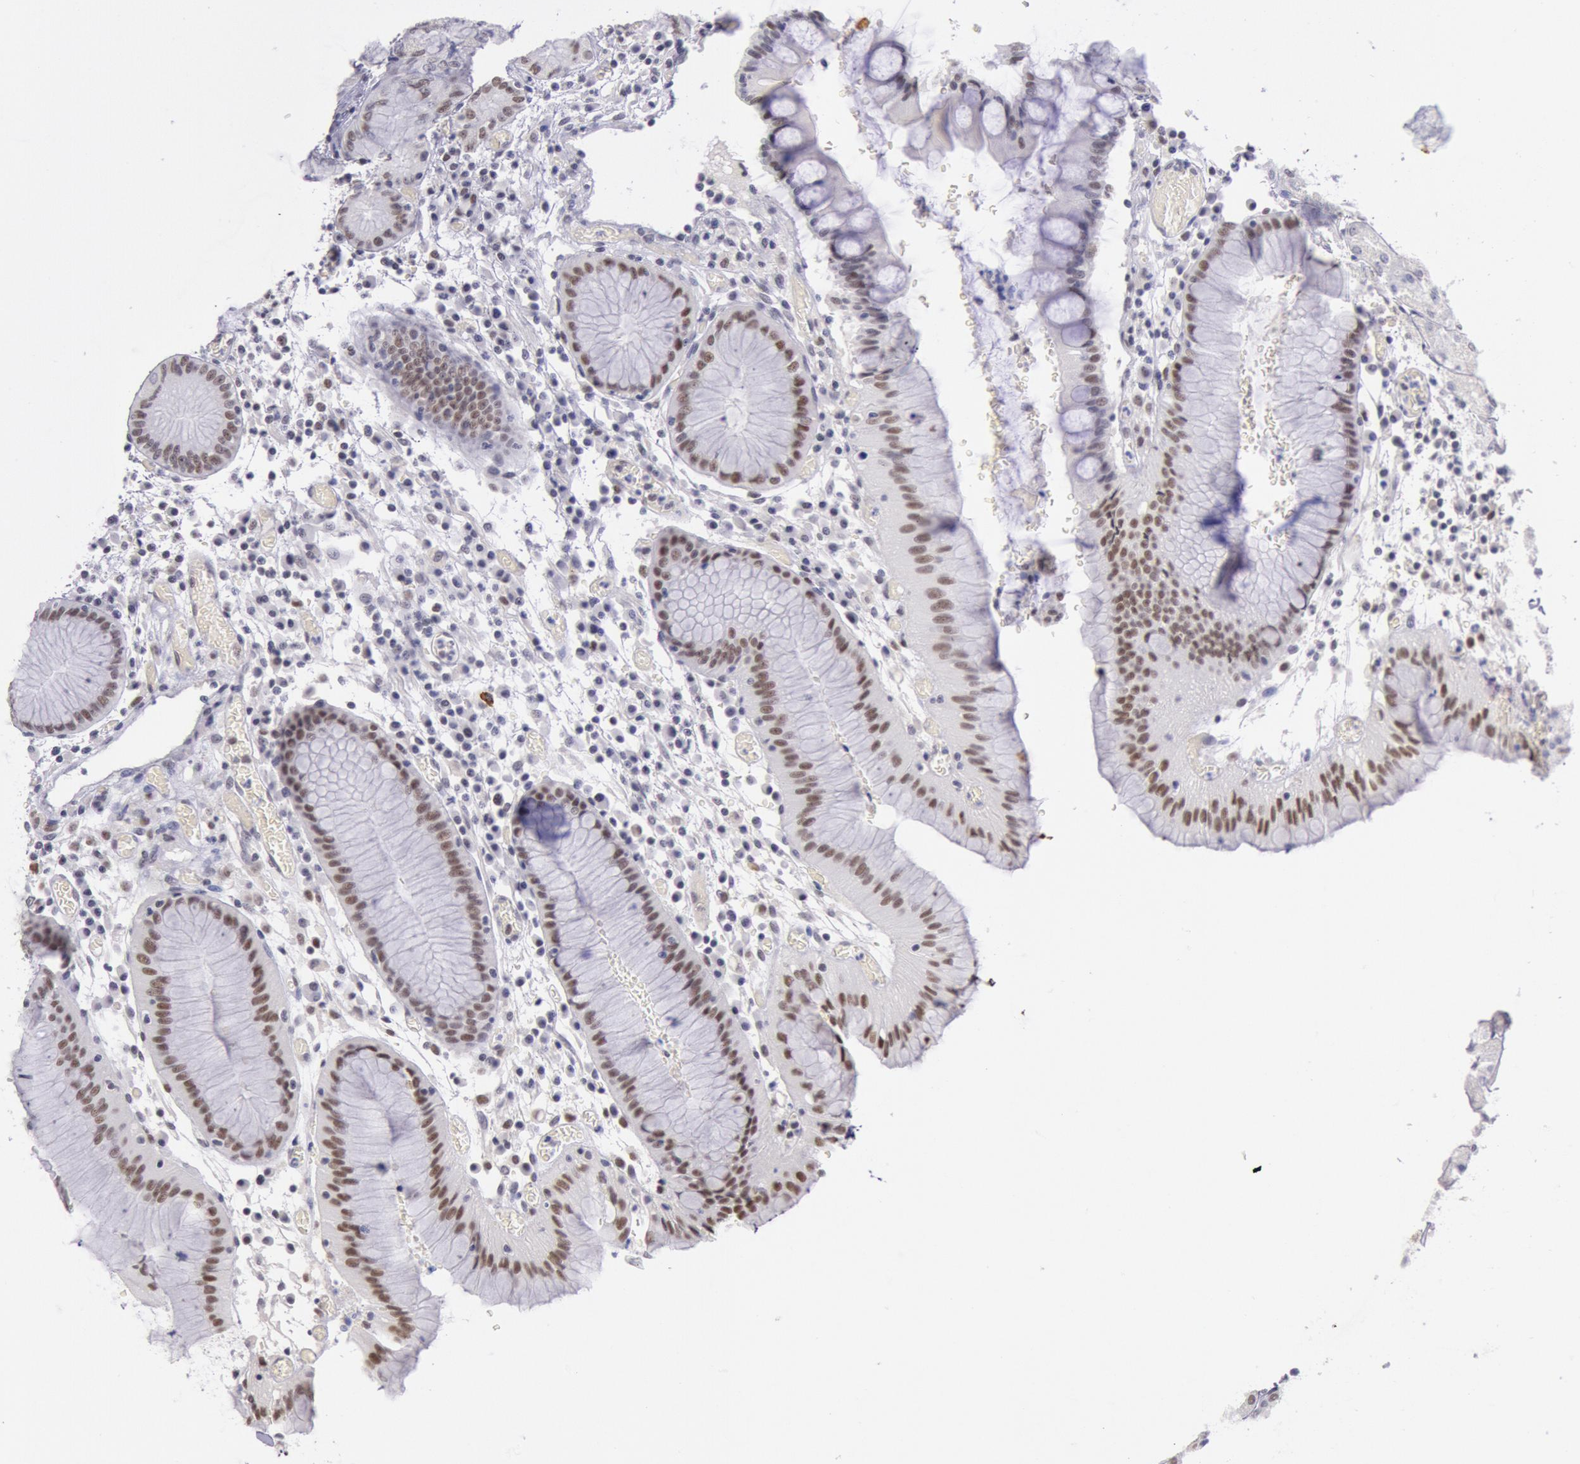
{"staining": {"intensity": "moderate", "quantity": "25%-75%", "location": "nuclear"}, "tissue": "stomach", "cell_type": "Glandular cells", "image_type": "normal", "snomed": [{"axis": "morphology", "description": "Normal tissue, NOS"}, {"axis": "topography", "description": "Stomach, lower"}], "caption": "Protein staining of normal stomach displays moderate nuclear expression in about 25%-75% of glandular cells.", "gene": "TASL", "patient": {"sex": "female", "age": 73}}